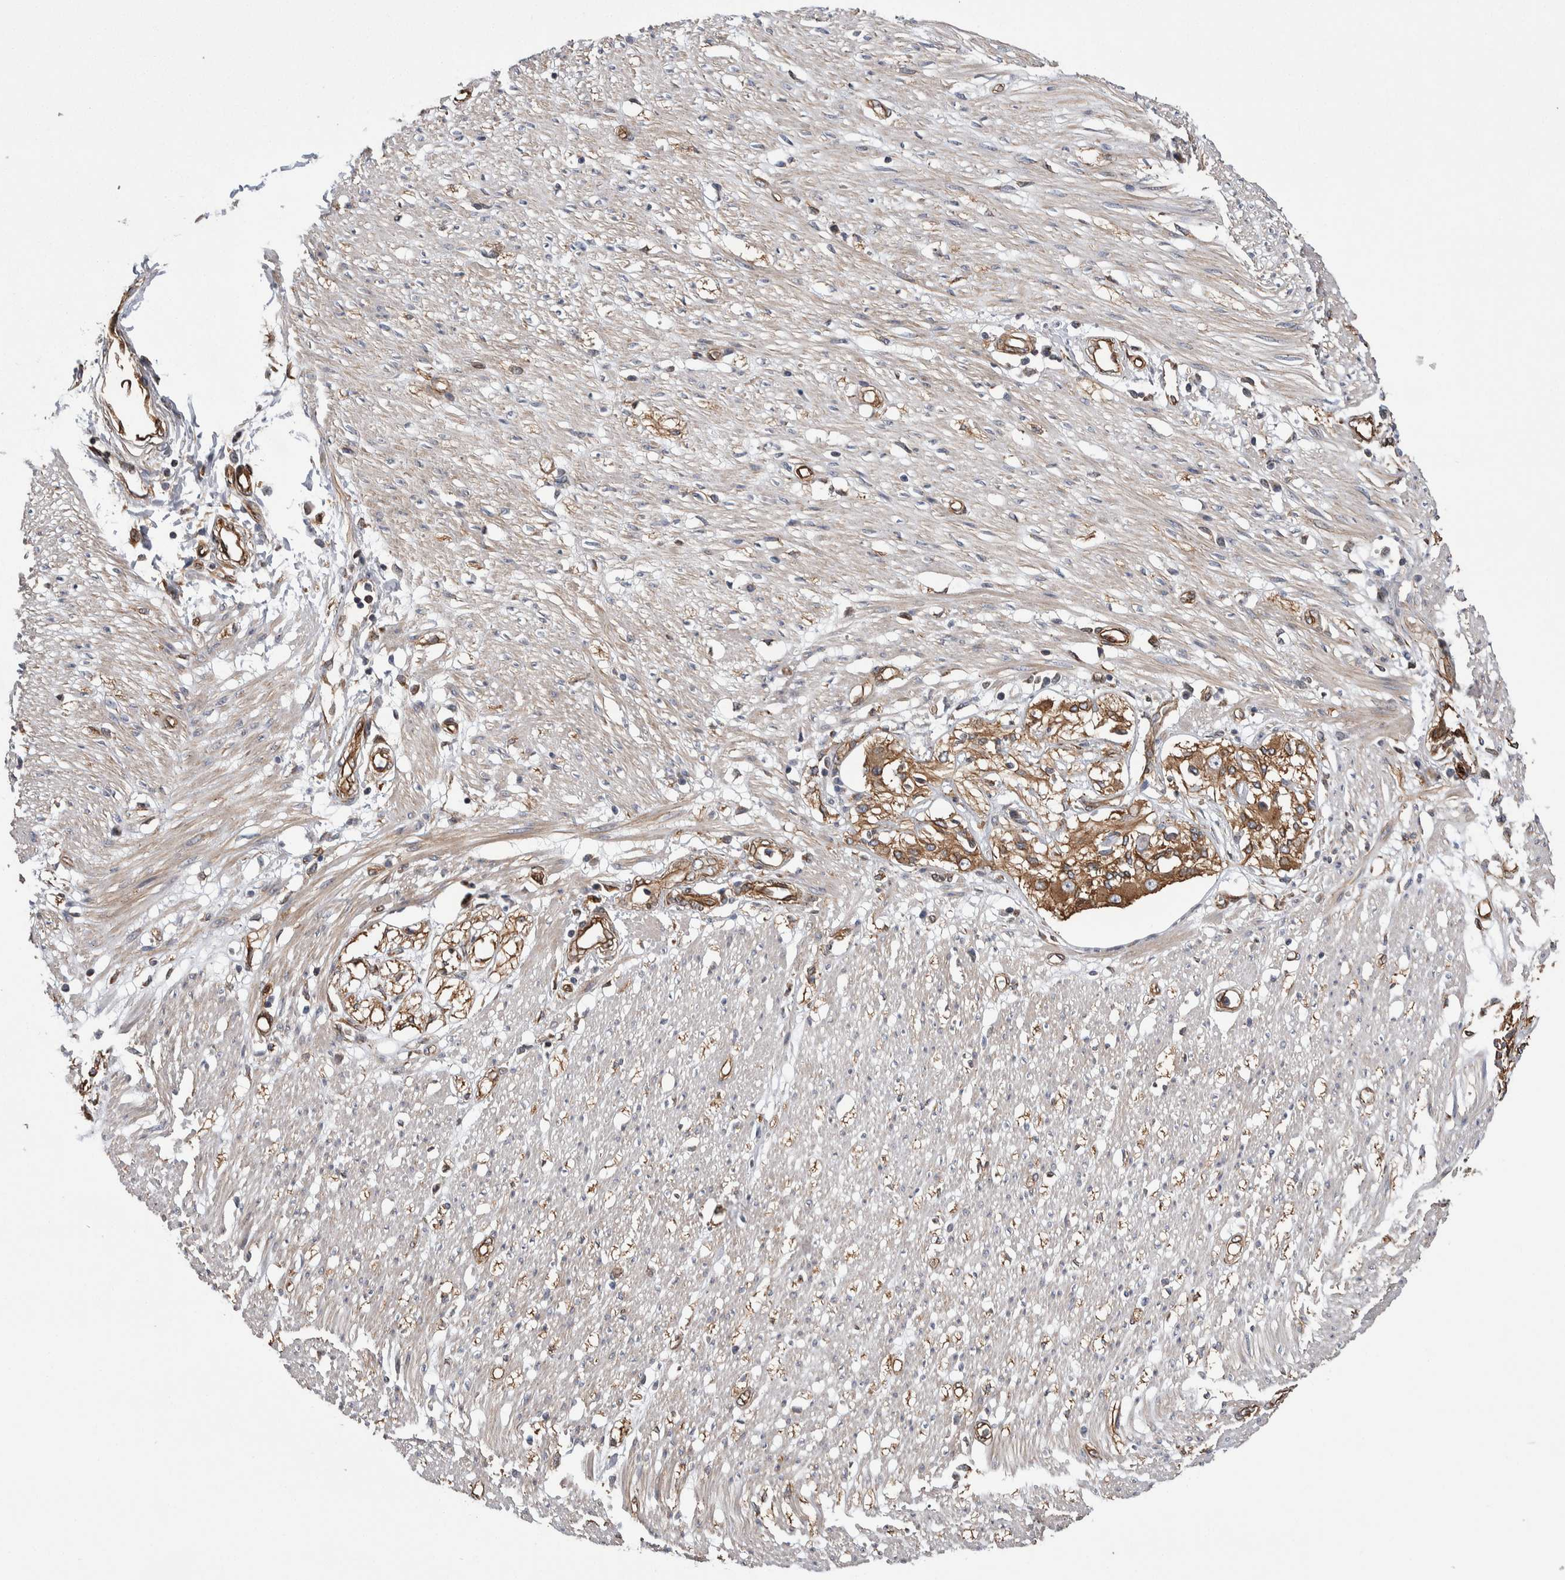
{"staining": {"intensity": "moderate", "quantity": ">75%", "location": "cytoplasmic/membranous"}, "tissue": "soft tissue", "cell_type": "Chondrocytes", "image_type": "normal", "snomed": [{"axis": "morphology", "description": "Normal tissue, NOS"}, {"axis": "morphology", "description": "Adenocarcinoma, NOS"}, {"axis": "topography", "description": "Colon"}, {"axis": "topography", "description": "Peripheral nerve tissue"}], "caption": "Moderate cytoplasmic/membranous expression for a protein is identified in about >75% of chondrocytes of normal soft tissue using immunohistochemistry.", "gene": "KIF12", "patient": {"sex": "male", "age": 14}}